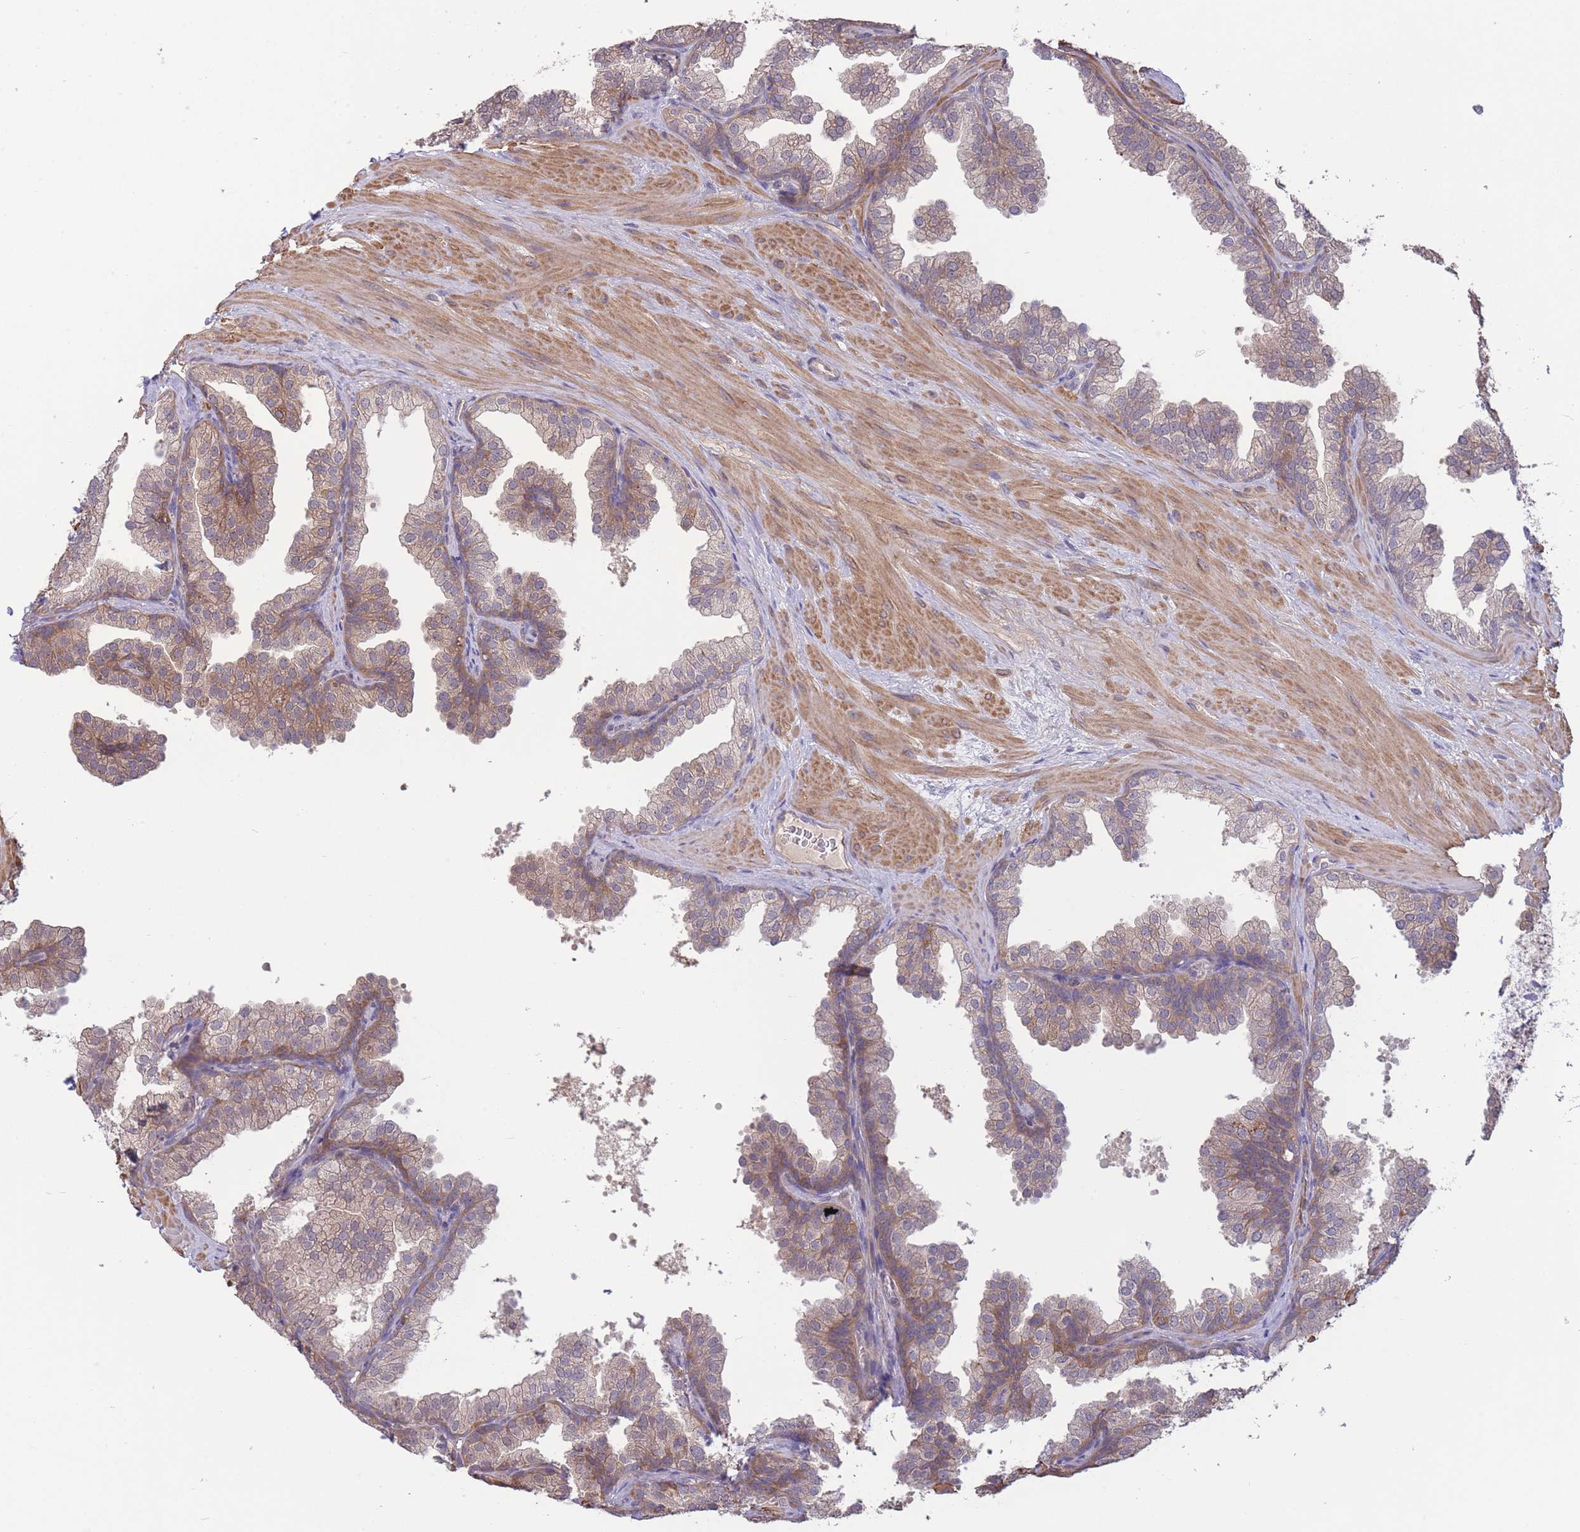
{"staining": {"intensity": "moderate", "quantity": "<25%", "location": "cytoplasmic/membranous"}, "tissue": "prostate", "cell_type": "Glandular cells", "image_type": "normal", "snomed": [{"axis": "morphology", "description": "Normal tissue, NOS"}, {"axis": "topography", "description": "Prostate"}], "caption": "IHC histopathology image of normal prostate: human prostate stained using immunohistochemistry reveals low levels of moderate protein expression localized specifically in the cytoplasmic/membranous of glandular cells, appearing as a cytoplasmic/membranous brown color.", "gene": "ZNF304", "patient": {"sex": "male", "age": 37}}